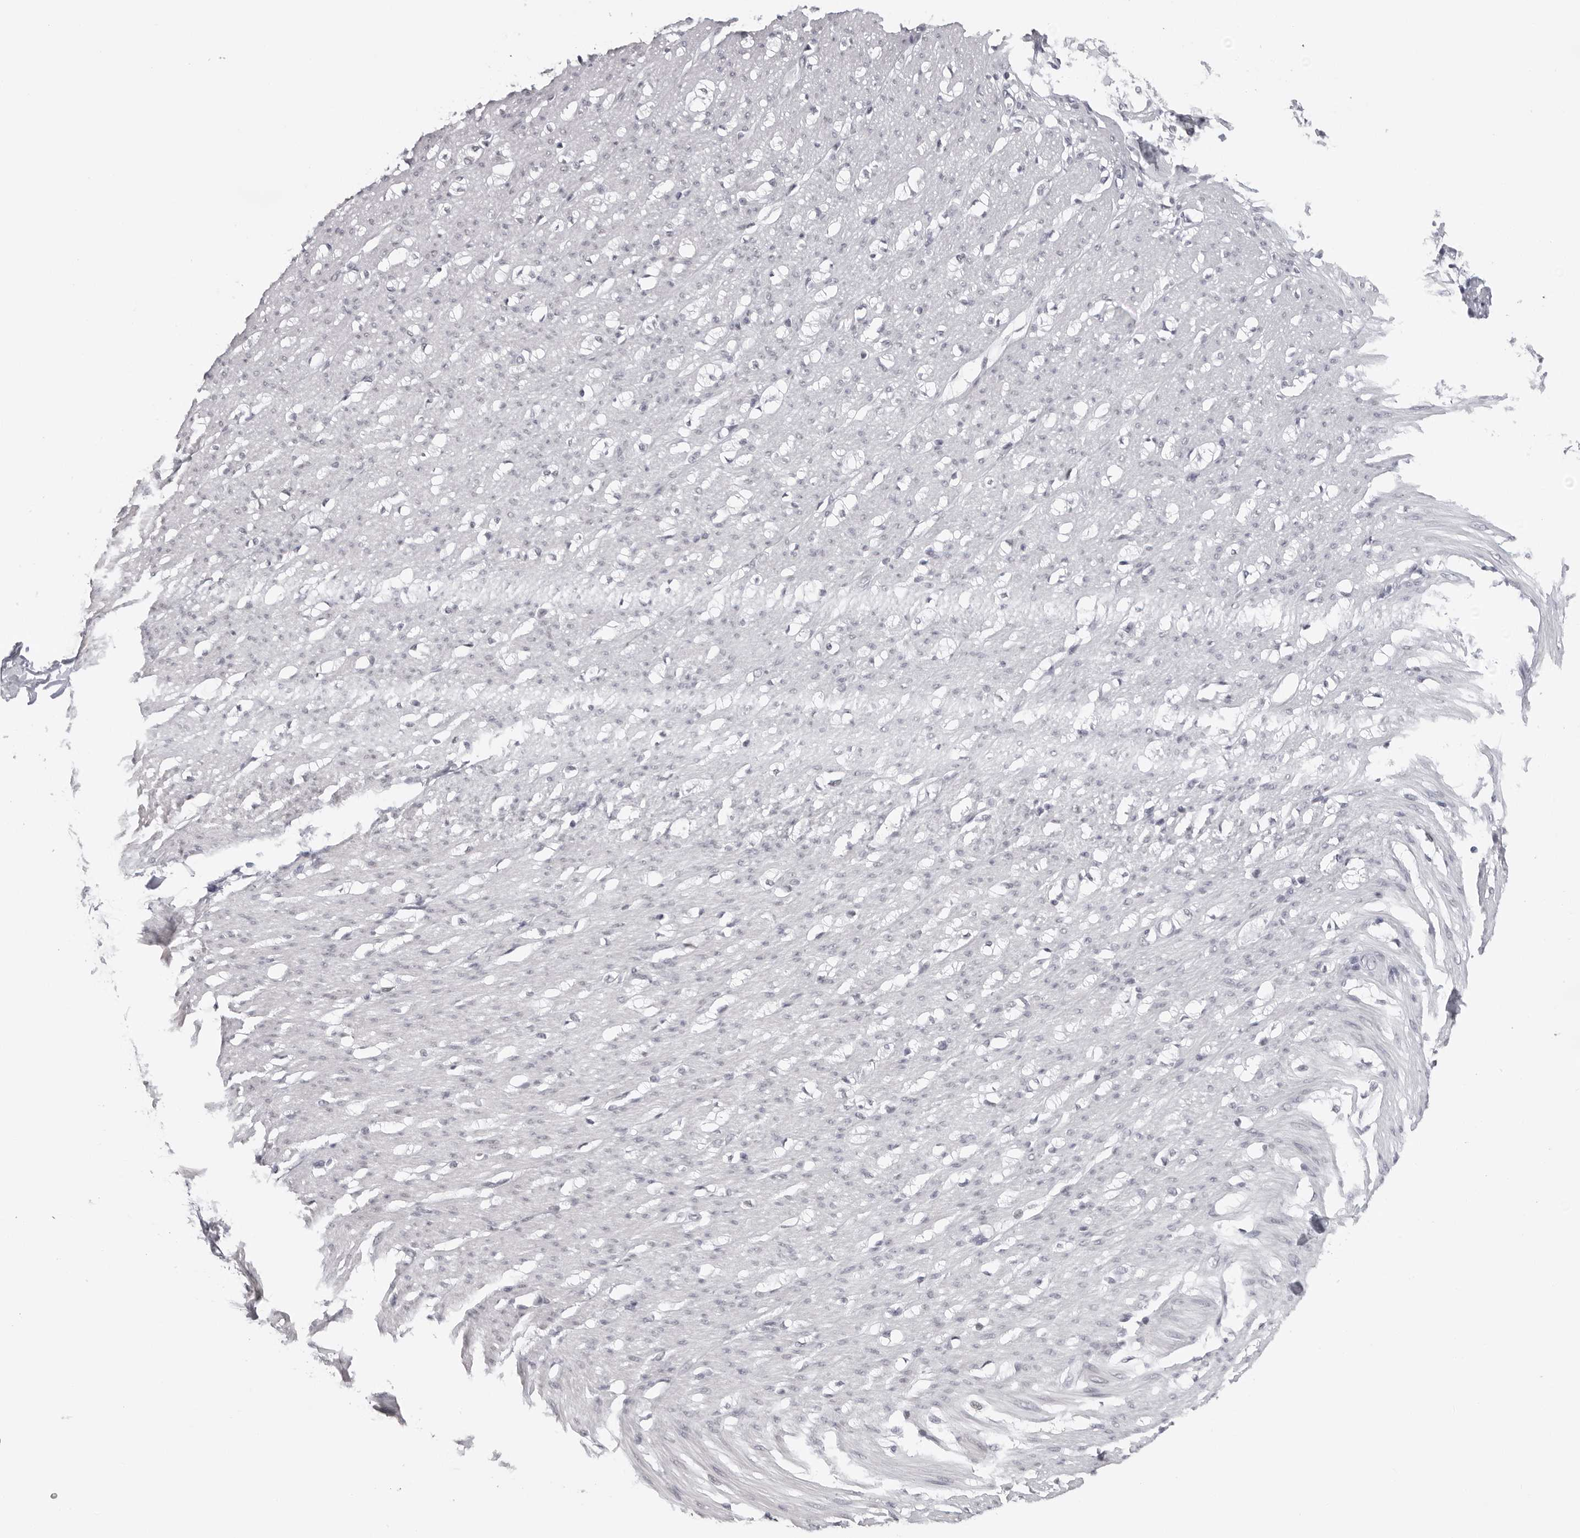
{"staining": {"intensity": "weak", "quantity": "<25%", "location": "nuclear"}, "tissue": "smooth muscle", "cell_type": "Smooth muscle cells", "image_type": "normal", "snomed": [{"axis": "morphology", "description": "Normal tissue, NOS"}, {"axis": "morphology", "description": "Adenocarcinoma, NOS"}, {"axis": "topography", "description": "Colon"}, {"axis": "topography", "description": "Peripheral nerve tissue"}], "caption": "Normal smooth muscle was stained to show a protein in brown. There is no significant staining in smooth muscle cells. Brightfield microscopy of immunohistochemistry (IHC) stained with DAB (brown) and hematoxylin (blue), captured at high magnification.", "gene": "ESPN", "patient": {"sex": "male", "age": 14}}